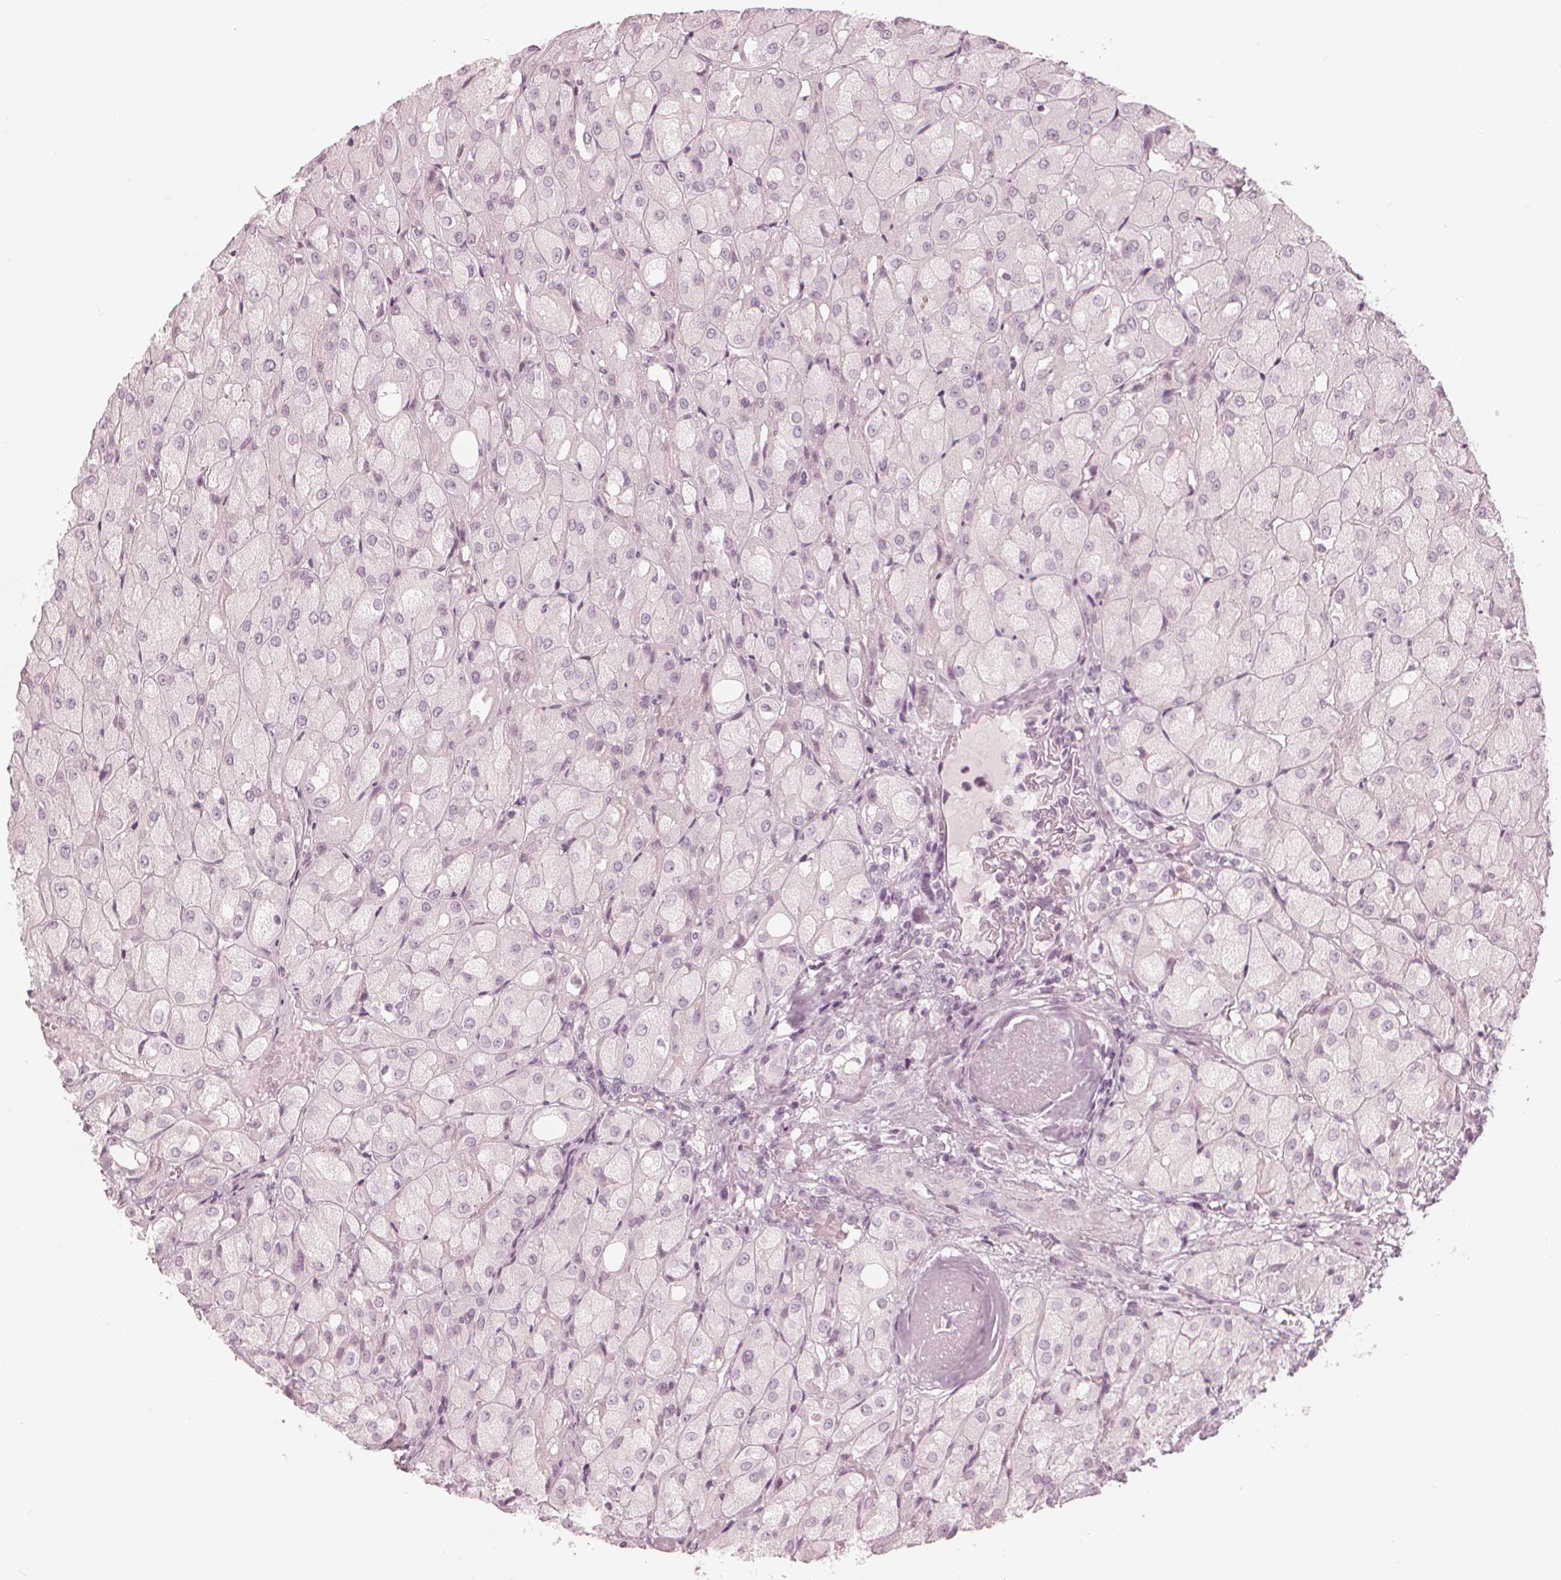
{"staining": {"intensity": "negative", "quantity": "none", "location": "none"}, "tissue": "renal cancer", "cell_type": "Tumor cells", "image_type": "cancer", "snomed": [{"axis": "morphology", "description": "Adenocarcinoma, NOS"}, {"axis": "topography", "description": "Kidney"}], "caption": "The immunohistochemistry photomicrograph has no significant positivity in tumor cells of renal cancer (adenocarcinoma) tissue.", "gene": "PAEP", "patient": {"sex": "male", "age": 72}}